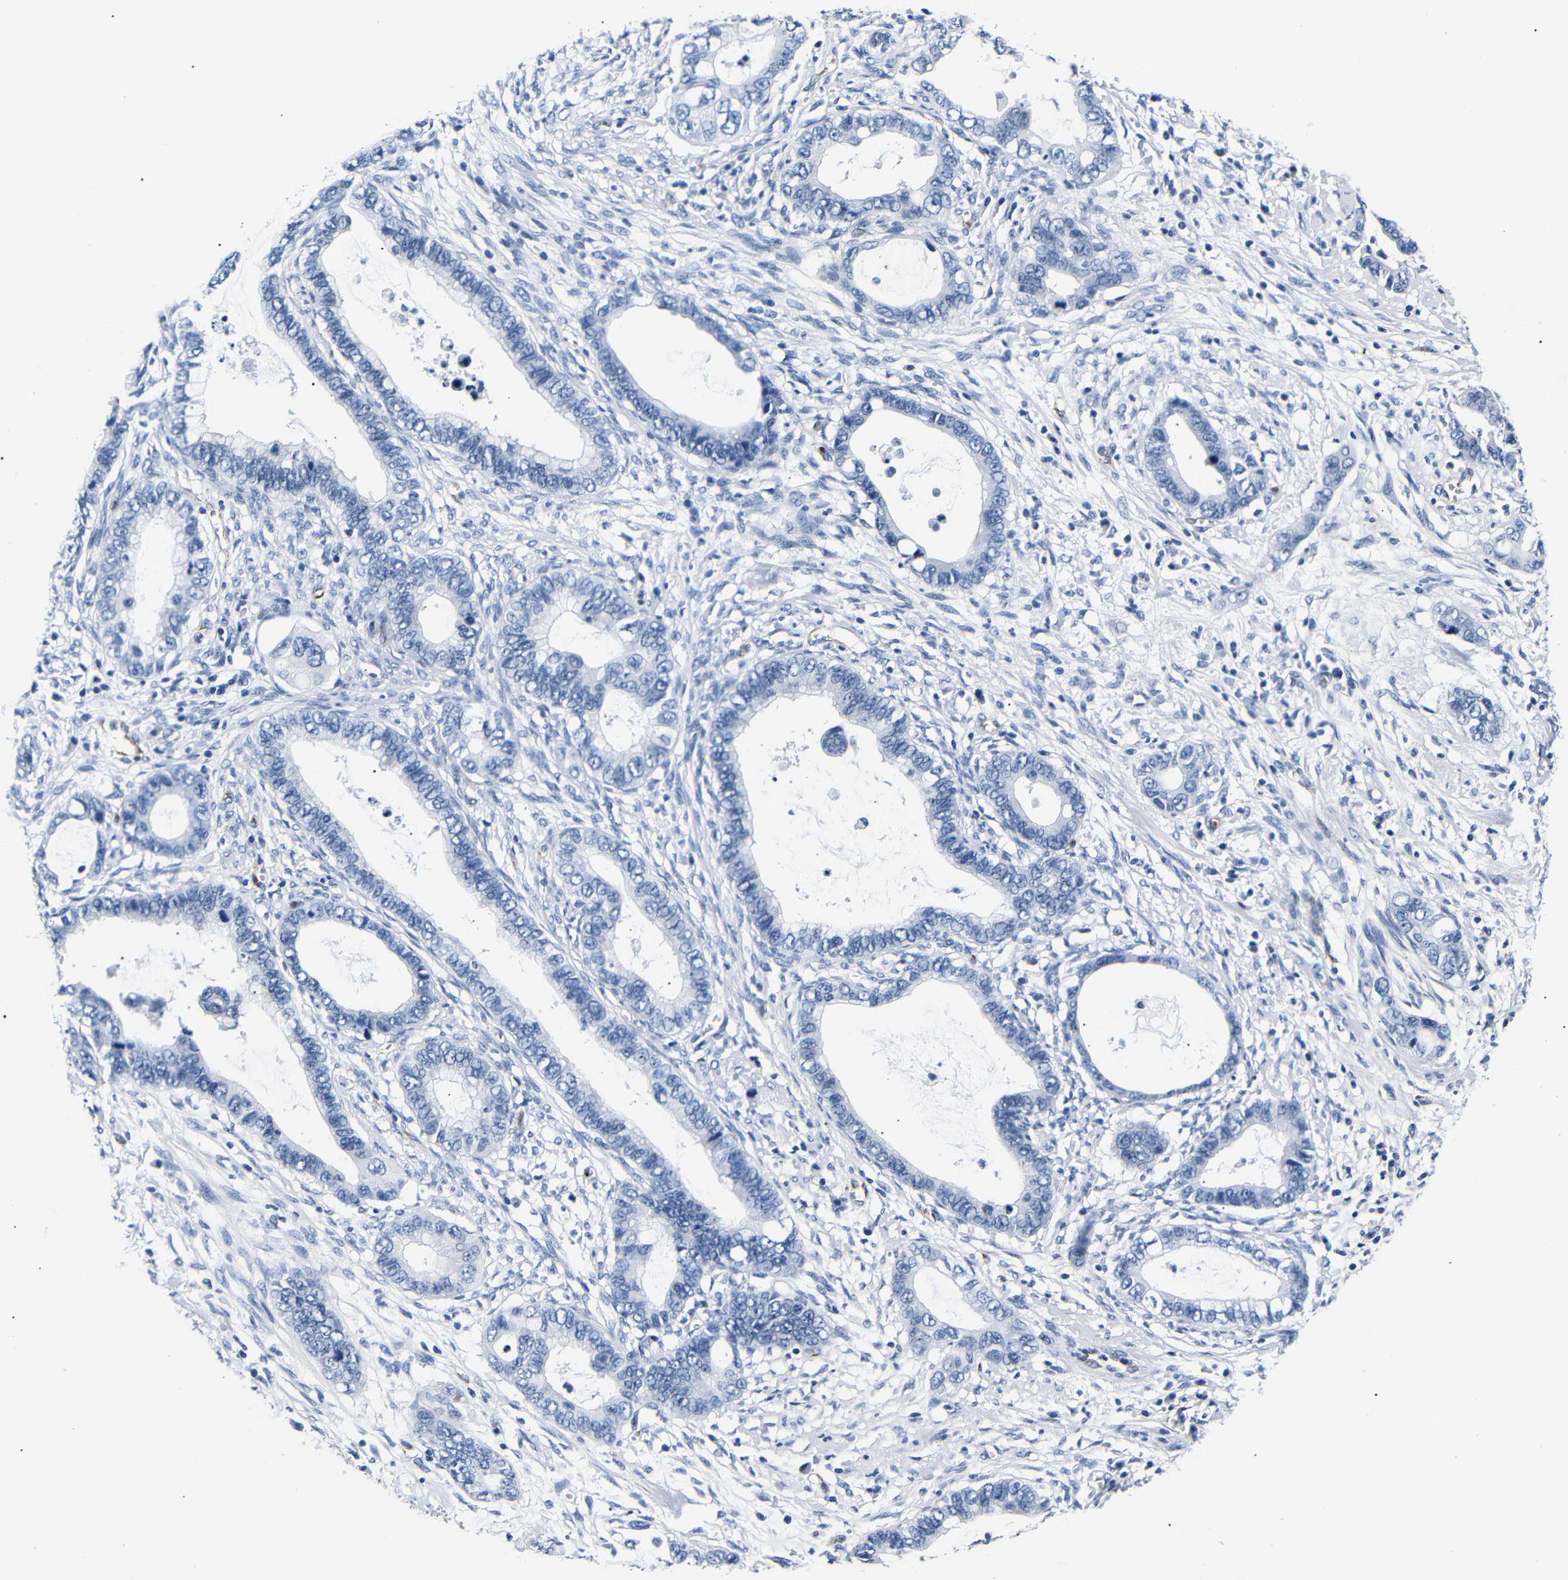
{"staining": {"intensity": "negative", "quantity": "none", "location": "none"}, "tissue": "cervical cancer", "cell_type": "Tumor cells", "image_type": "cancer", "snomed": [{"axis": "morphology", "description": "Adenocarcinoma, NOS"}, {"axis": "topography", "description": "Cervix"}], "caption": "Cervical adenocarcinoma was stained to show a protein in brown. There is no significant staining in tumor cells. (DAB (3,3'-diaminobenzidine) IHC with hematoxylin counter stain).", "gene": "MUC4", "patient": {"sex": "female", "age": 44}}